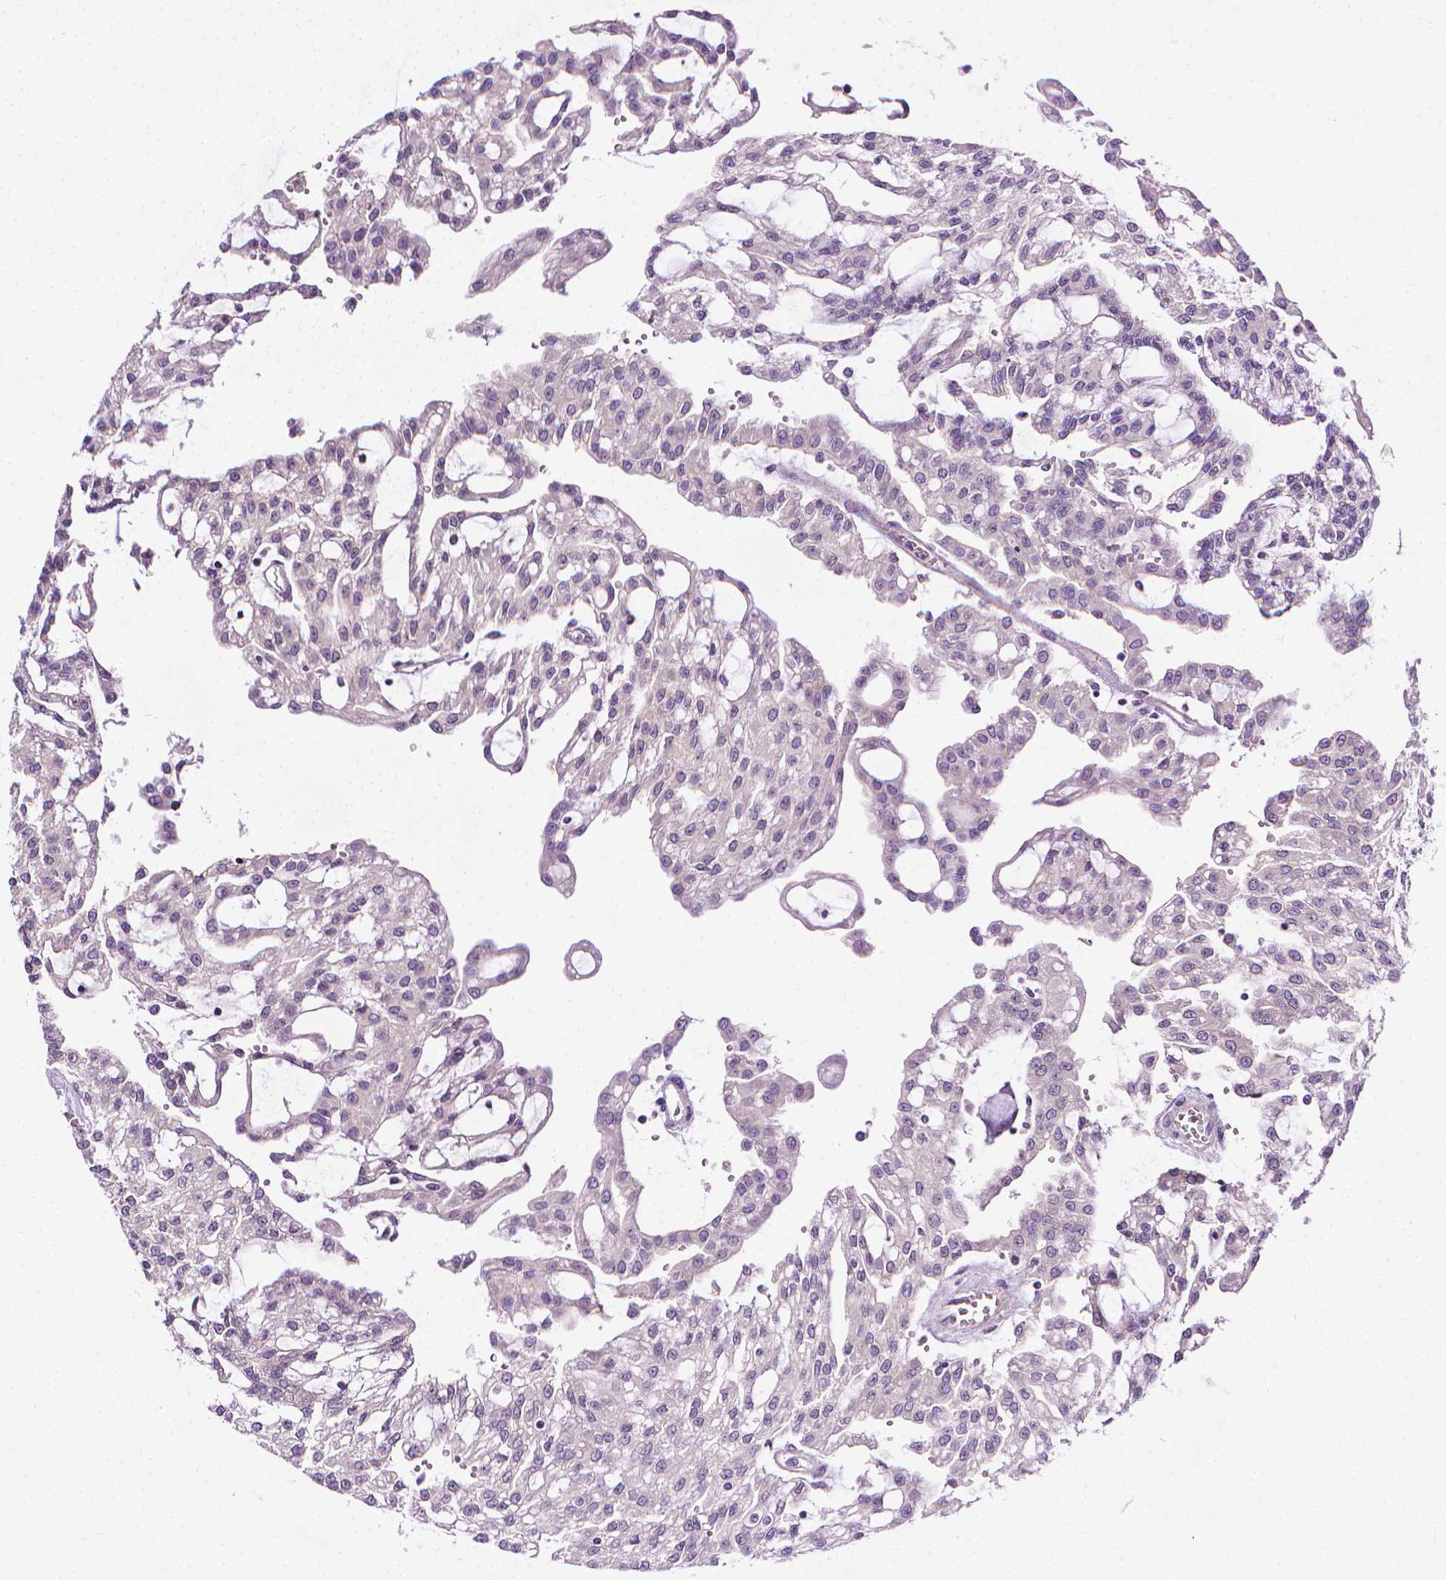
{"staining": {"intensity": "negative", "quantity": "none", "location": "none"}, "tissue": "renal cancer", "cell_type": "Tumor cells", "image_type": "cancer", "snomed": [{"axis": "morphology", "description": "Adenocarcinoma, NOS"}, {"axis": "topography", "description": "Kidney"}], "caption": "Immunohistochemistry (IHC) of human renal cancer displays no staining in tumor cells.", "gene": "MCOLN3", "patient": {"sex": "male", "age": 63}}